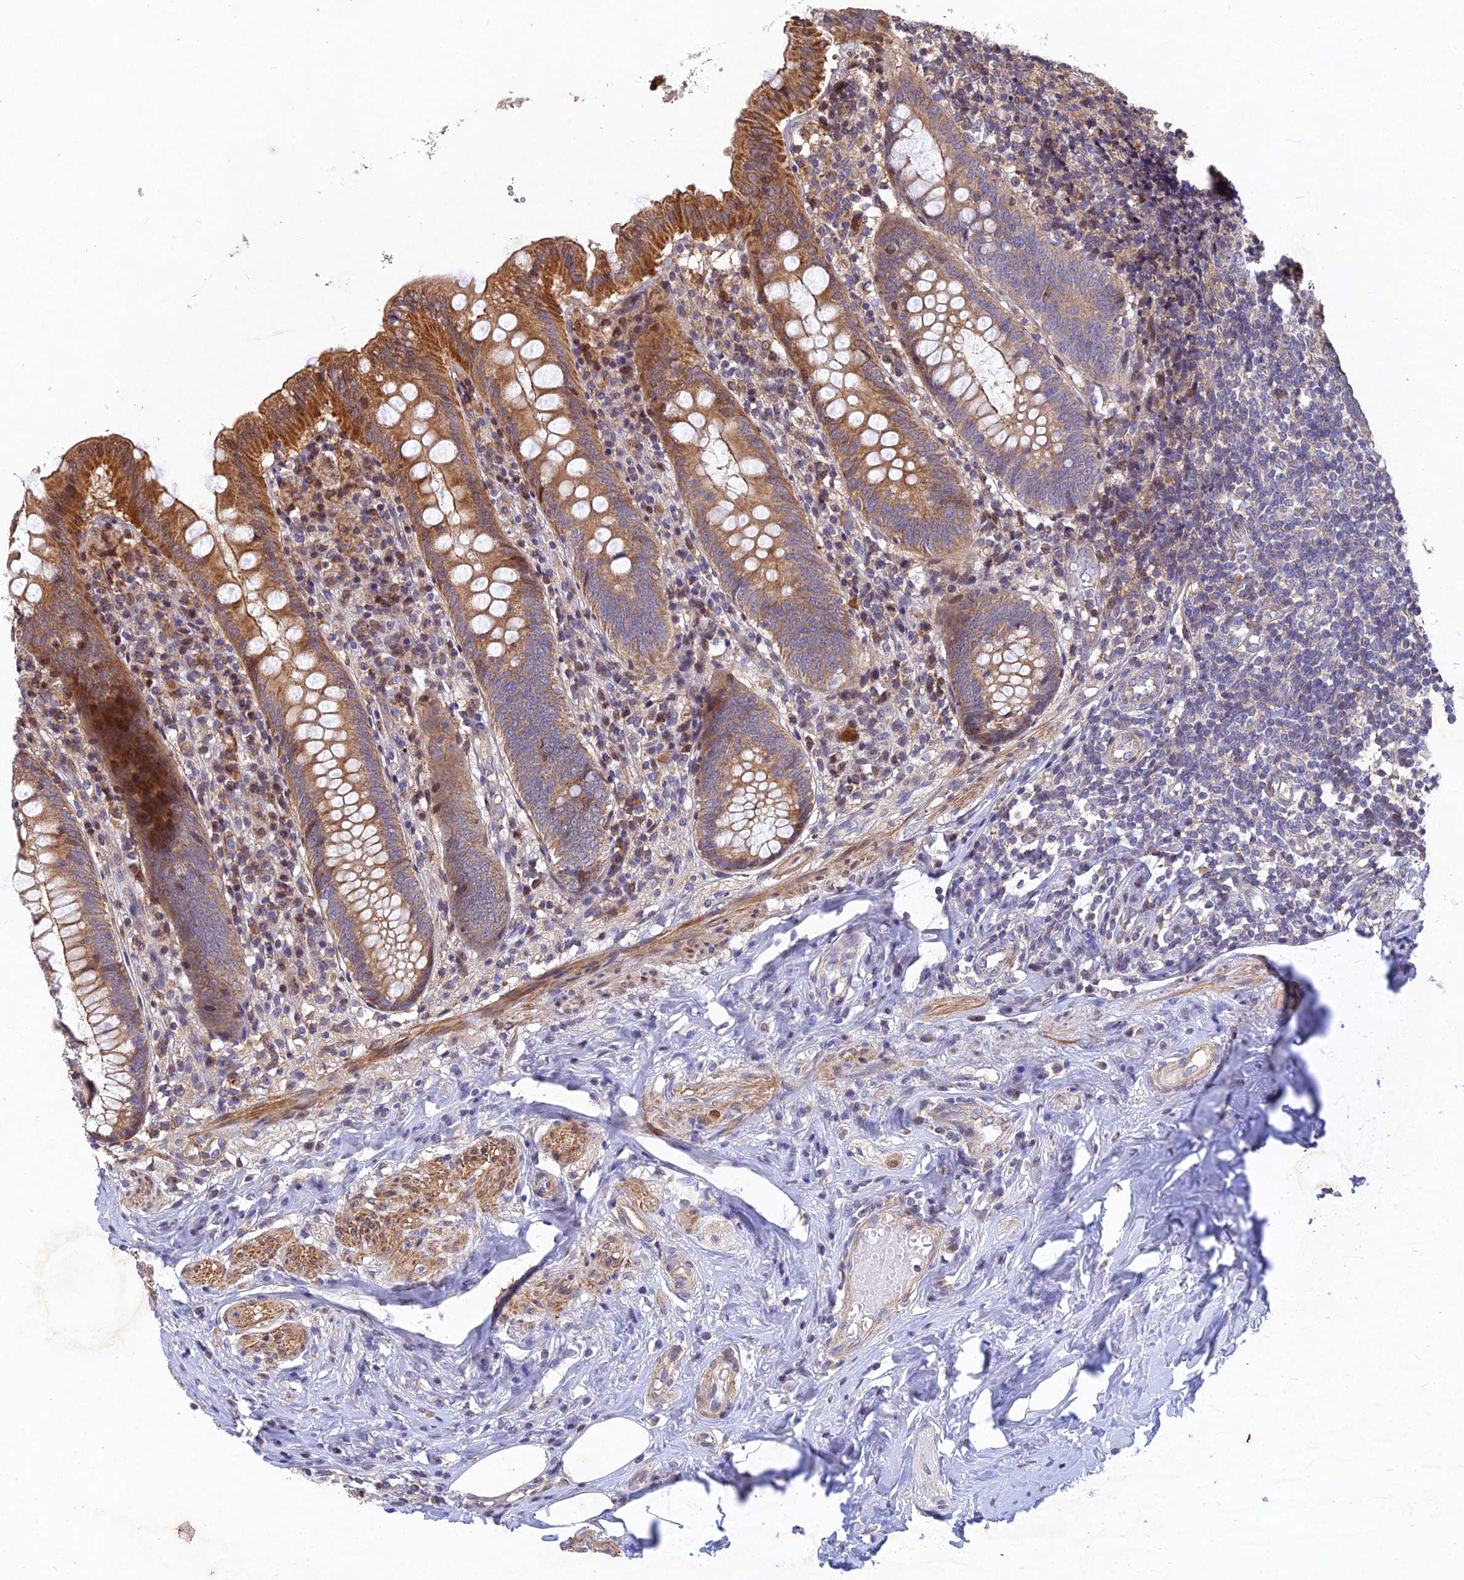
{"staining": {"intensity": "moderate", "quantity": ">75%", "location": "cytoplasmic/membranous"}, "tissue": "appendix", "cell_type": "Glandular cells", "image_type": "normal", "snomed": [{"axis": "morphology", "description": "Normal tissue, NOS"}, {"axis": "topography", "description": "Appendix"}], "caption": "Immunohistochemical staining of unremarkable human appendix exhibits >75% levels of moderate cytoplasmic/membranous protein positivity in about >75% of glandular cells.", "gene": "RELCH", "patient": {"sex": "female", "age": 54}}